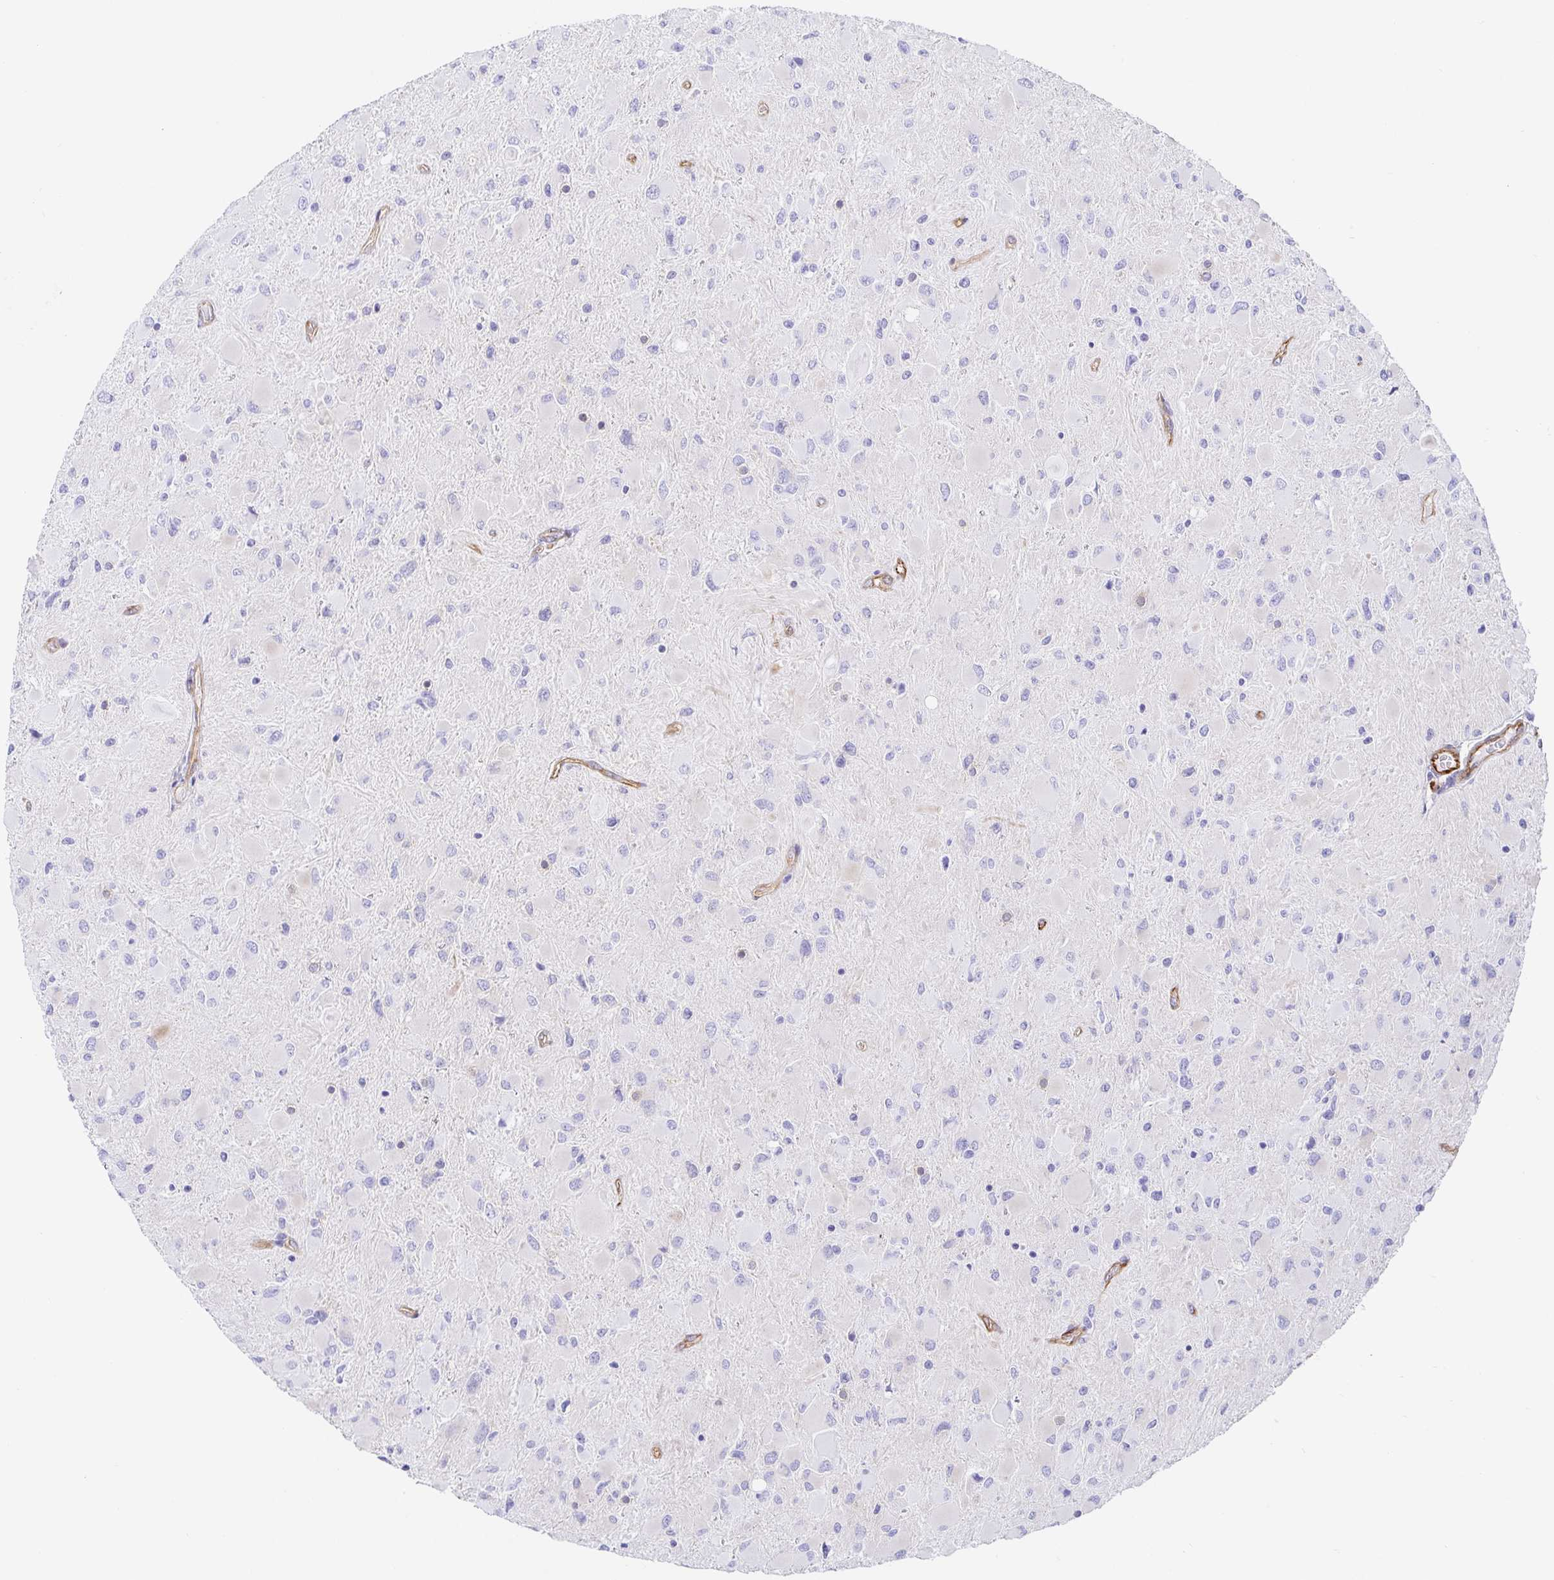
{"staining": {"intensity": "negative", "quantity": "none", "location": "none"}, "tissue": "glioma", "cell_type": "Tumor cells", "image_type": "cancer", "snomed": [{"axis": "morphology", "description": "Glioma, malignant, High grade"}, {"axis": "topography", "description": "Cerebral cortex"}], "caption": "Immunohistochemistry of glioma shows no staining in tumor cells.", "gene": "DOCK1", "patient": {"sex": "female", "age": 36}}